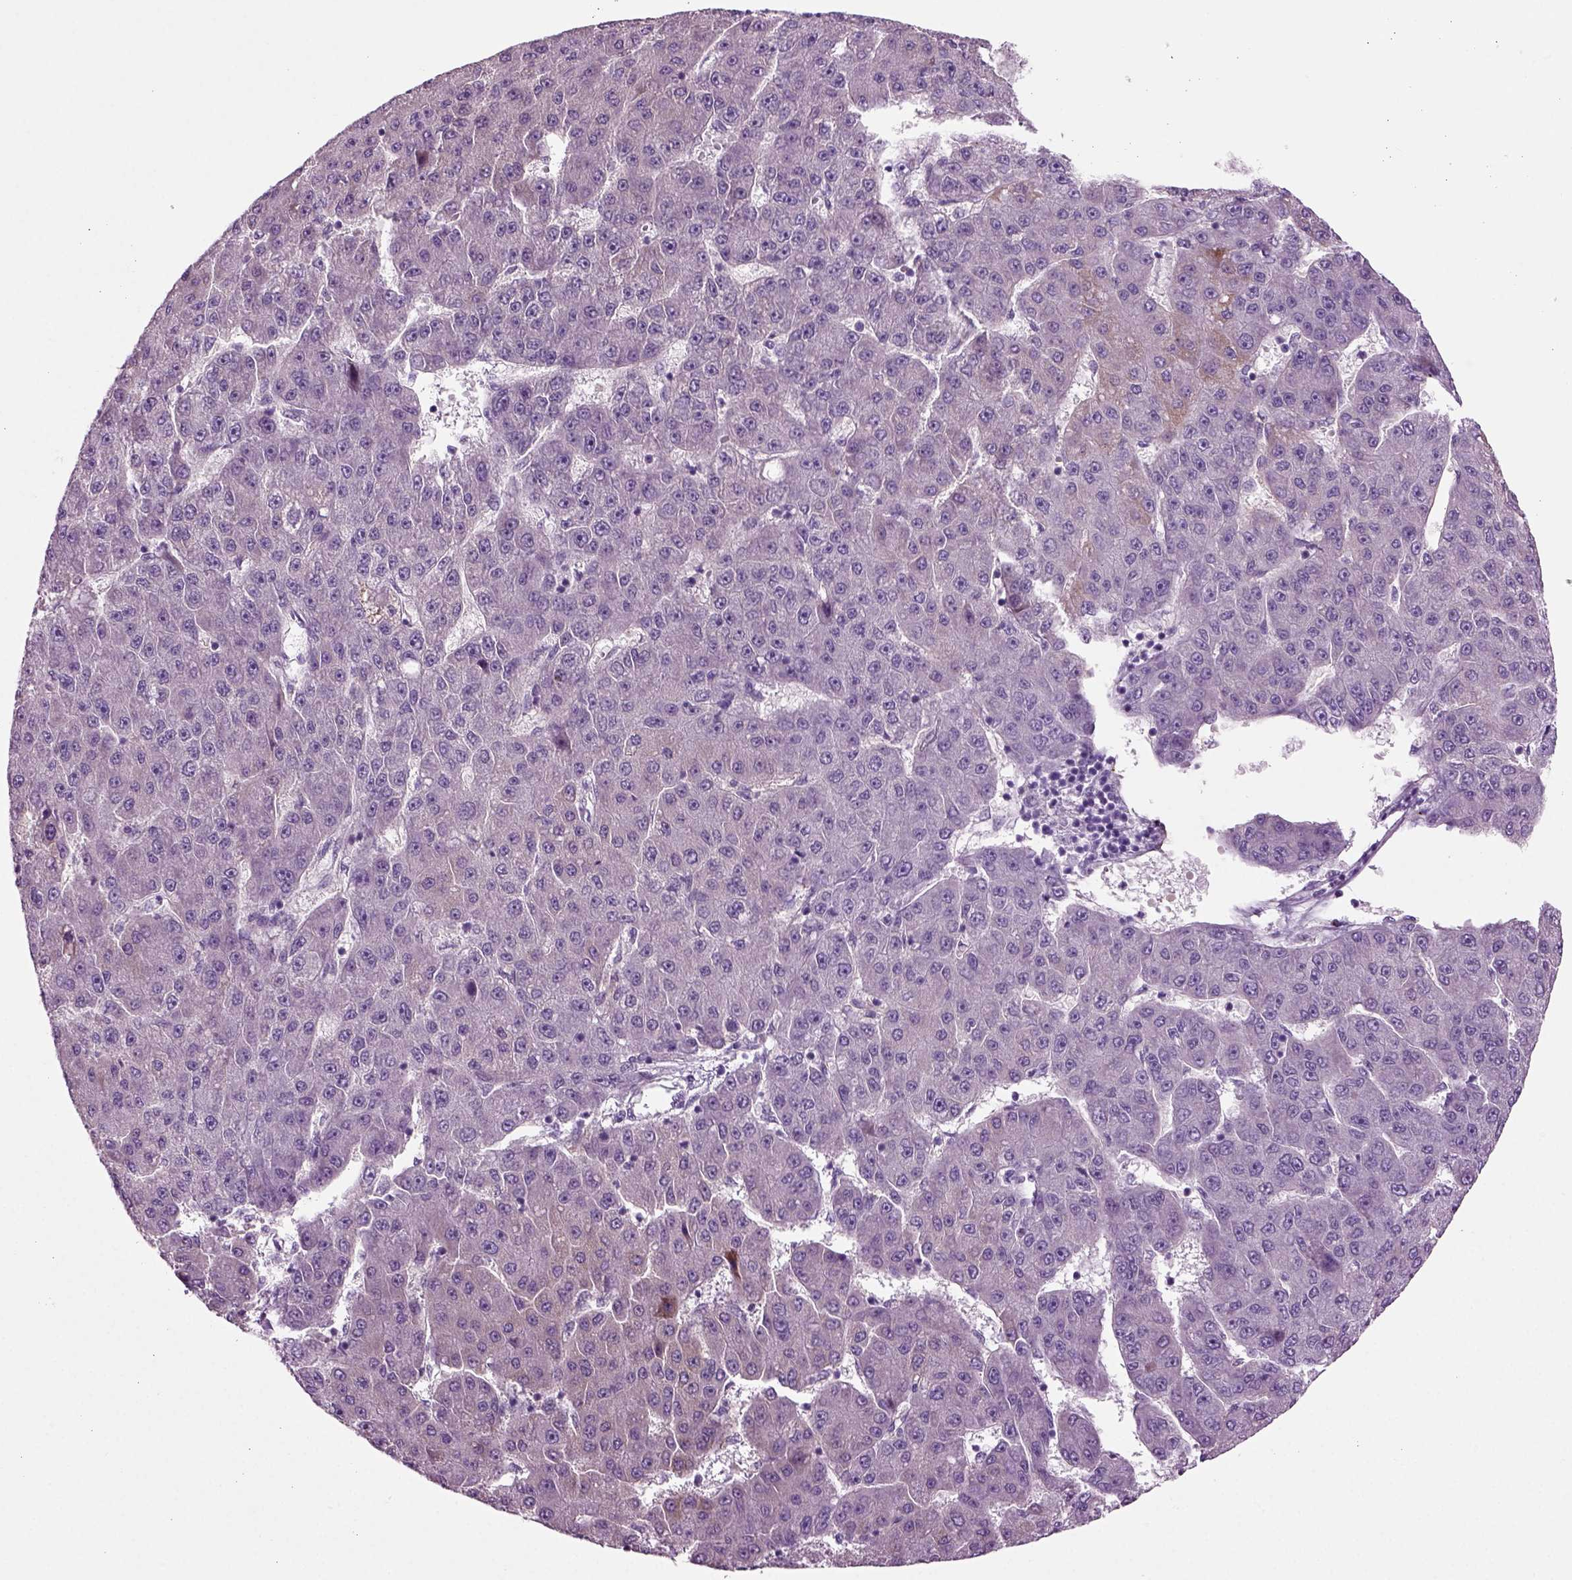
{"staining": {"intensity": "weak", "quantity": "<25%", "location": "cytoplasmic/membranous"}, "tissue": "liver cancer", "cell_type": "Tumor cells", "image_type": "cancer", "snomed": [{"axis": "morphology", "description": "Carcinoma, Hepatocellular, NOS"}, {"axis": "topography", "description": "Liver"}], "caption": "High magnification brightfield microscopy of liver hepatocellular carcinoma stained with DAB (brown) and counterstained with hematoxylin (blue): tumor cells show no significant positivity. (DAB IHC, high magnification).", "gene": "COL9A2", "patient": {"sex": "male", "age": 67}}